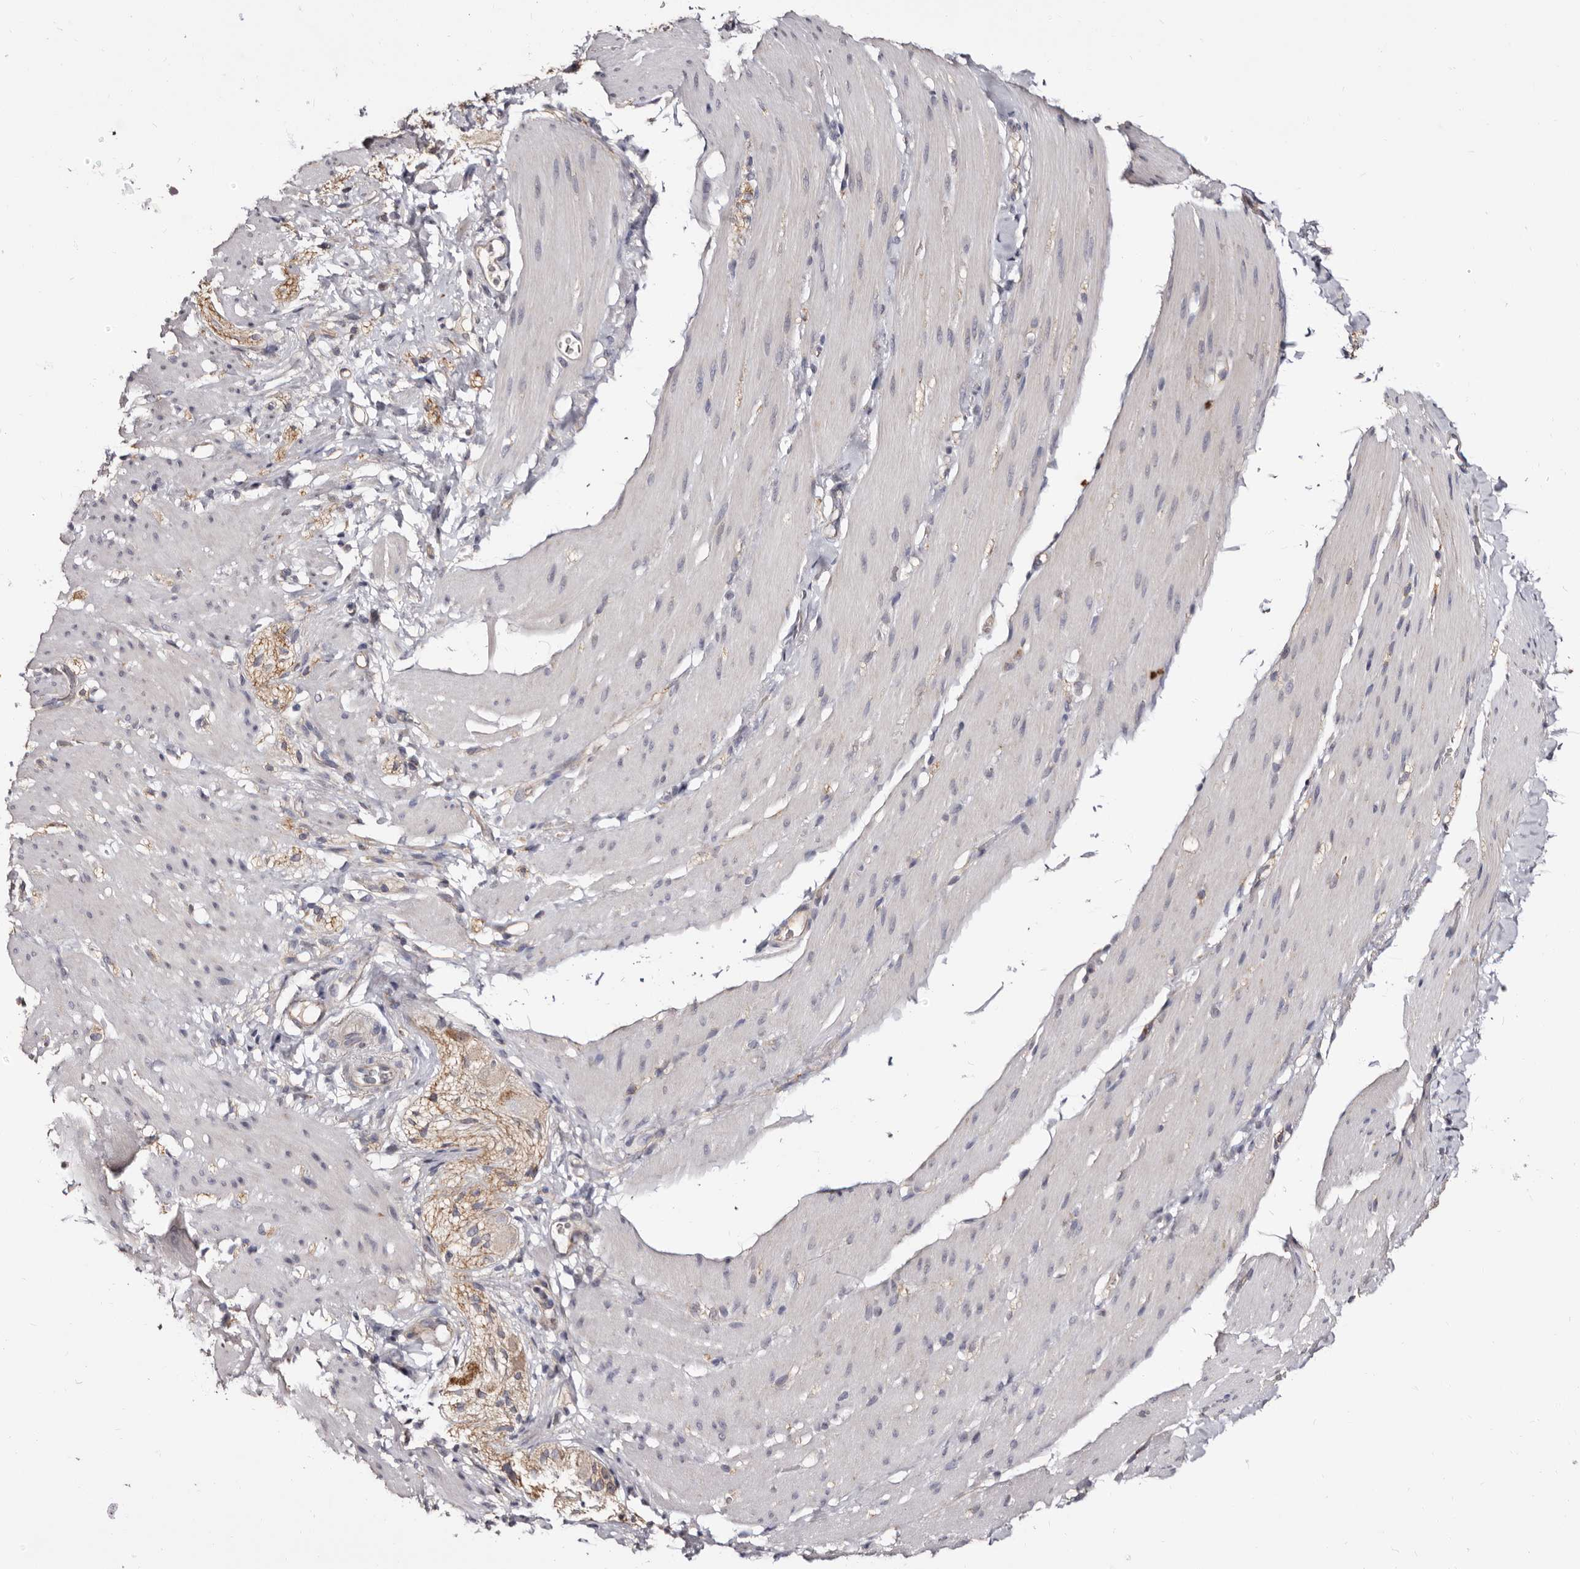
{"staining": {"intensity": "negative", "quantity": "none", "location": "none"}, "tissue": "smooth muscle", "cell_type": "Smooth muscle cells", "image_type": "normal", "snomed": [{"axis": "morphology", "description": "Normal tissue, NOS"}, {"axis": "topography", "description": "Smooth muscle"}, {"axis": "topography", "description": "Small intestine"}], "caption": "The photomicrograph displays no staining of smooth muscle cells in normal smooth muscle.", "gene": "PTAFR", "patient": {"sex": "female", "age": 84}}